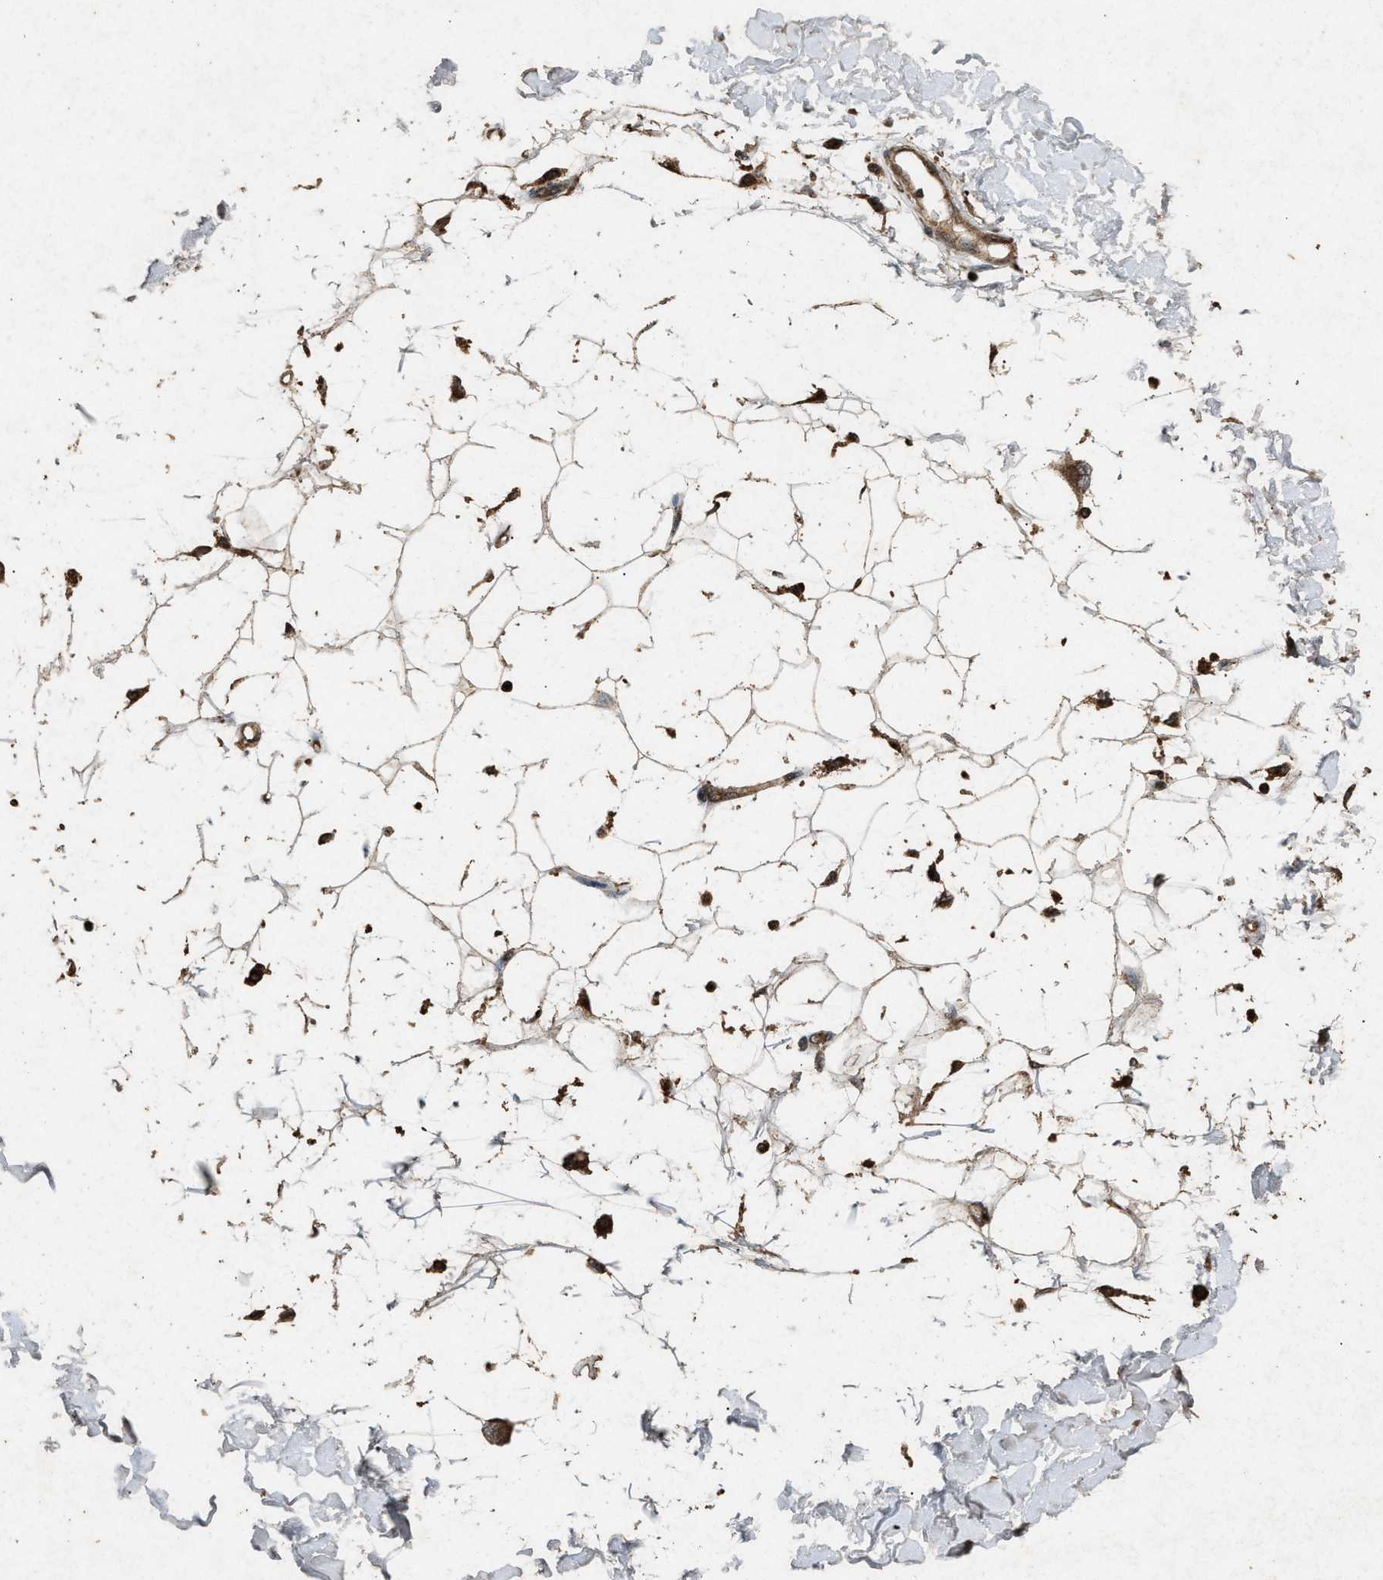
{"staining": {"intensity": "strong", "quantity": ">75%", "location": "cytoplasmic/membranous,nuclear"}, "tissue": "adipose tissue", "cell_type": "Adipocytes", "image_type": "normal", "snomed": [{"axis": "morphology", "description": "Squamous cell carcinoma, NOS"}, {"axis": "topography", "description": "Skin"}], "caption": "A high-resolution photomicrograph shows immunohistochemistry staining of unremarkable adipose tissue, which shows strong cytoplasmic/membranous,nuclear expression in approximately >75% of adipocytes.", "gene": "OAS1", "patient": {"sex": "male", "age": 83}}